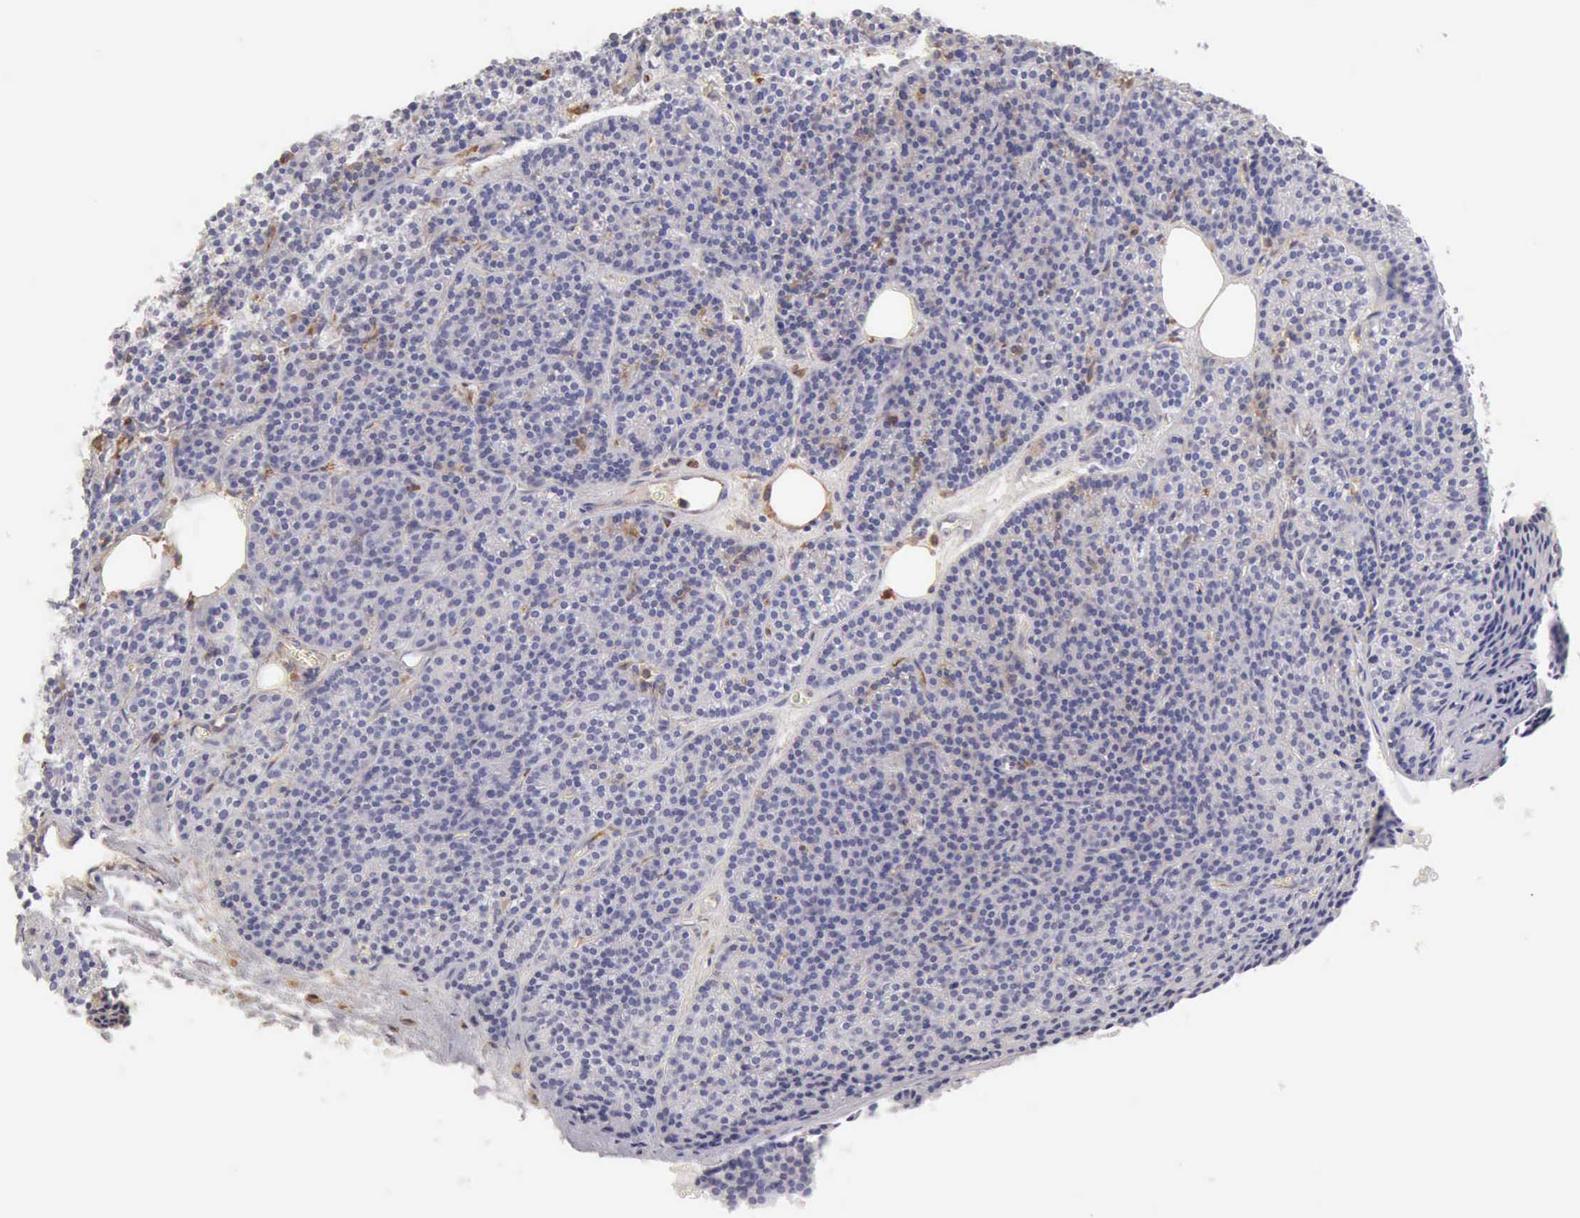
{"staining": {"intensity": "negative", "quantity": "none", "location": "none"}, "tissue": "parathyroid gland", "cell_type": "Glandular cells", "image_type": "normal", "snomed": [{"axis": "morphology", "description": "Normal tissue, NOS"}, {"axis": "topography", "description": "Parathyroid gland"}], "caption": "Immunohistochemistry of benign human parathyroid gland shows no staining in glandular cells.", "gene": "RNASE1", "patient": {"sex": "male", "age": 57}}